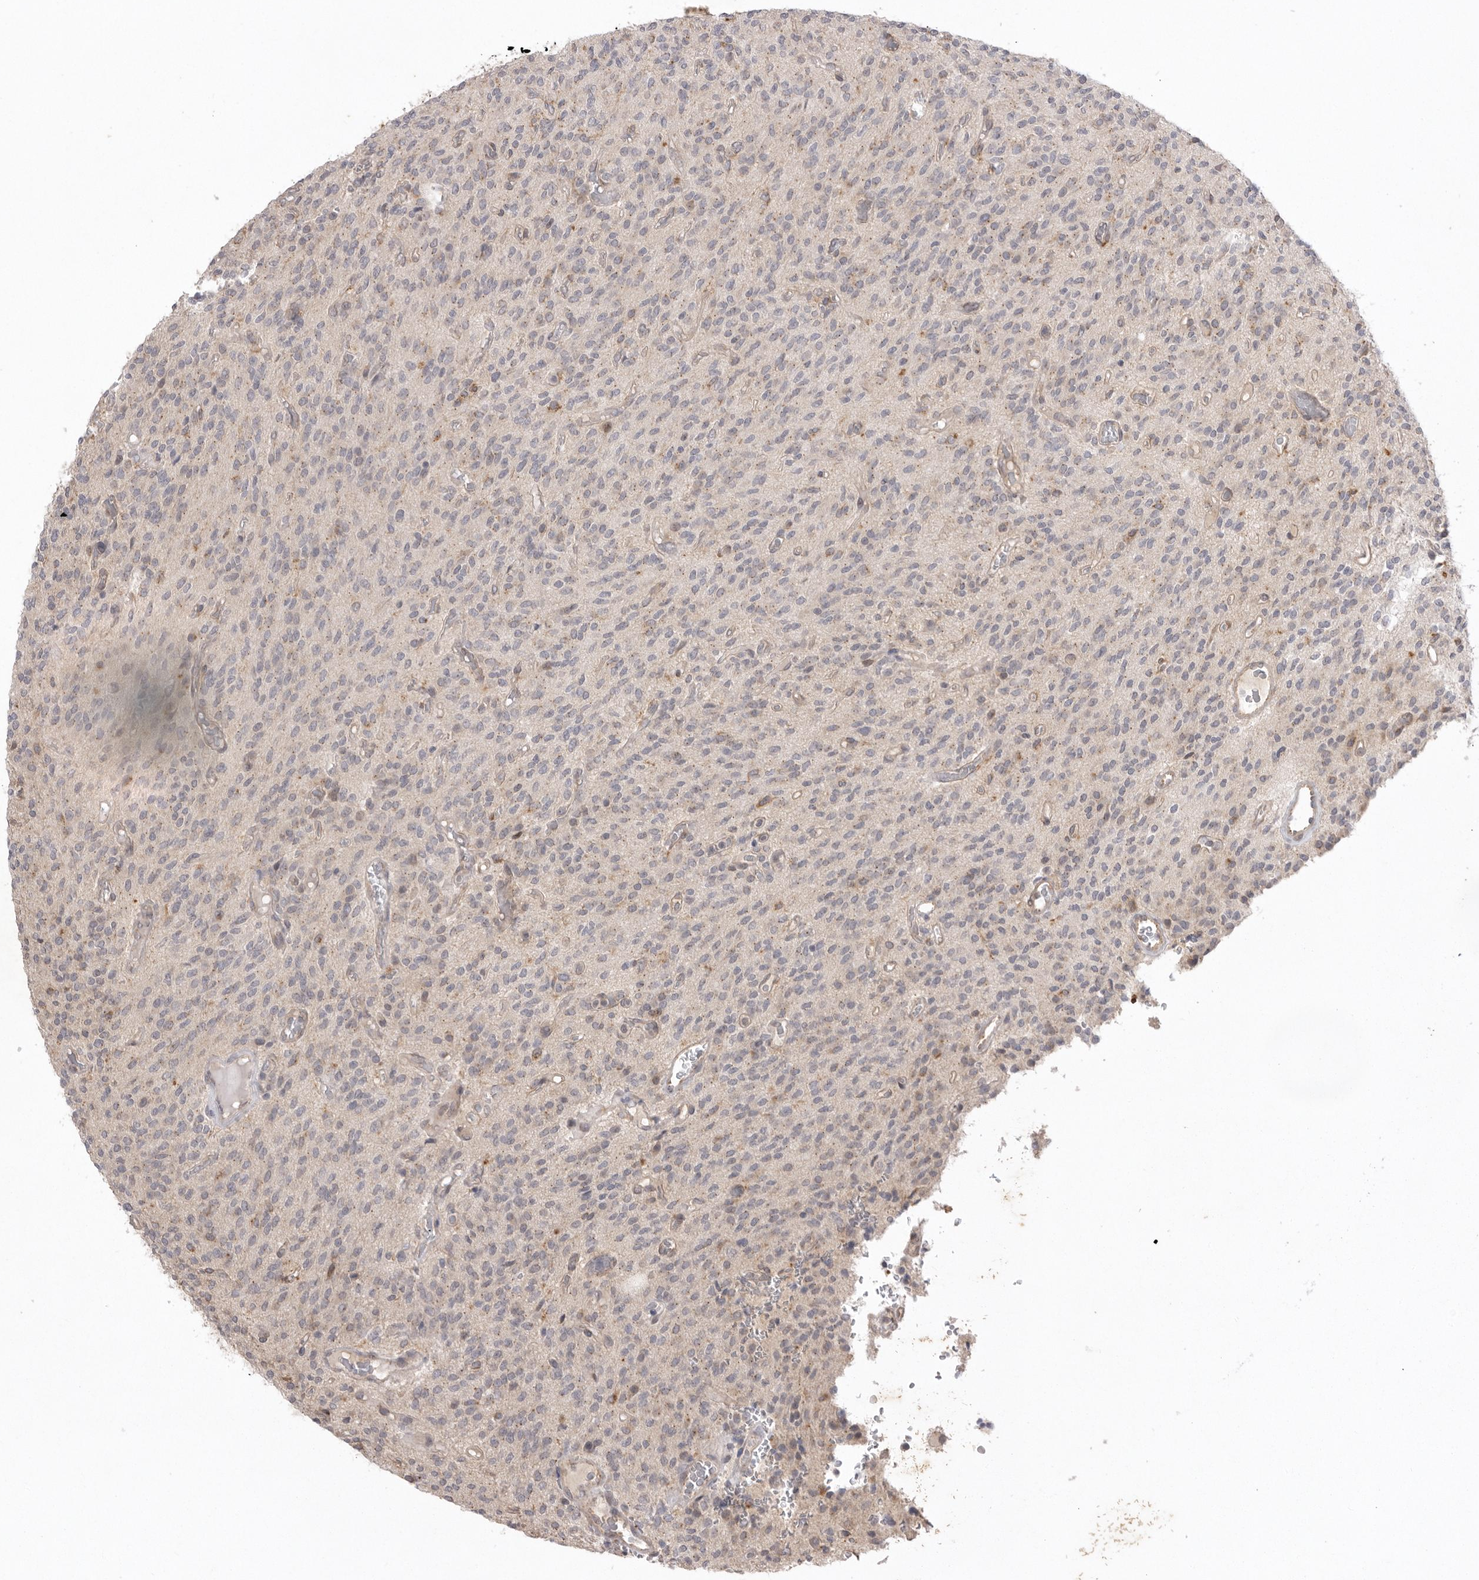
{"staining": {"intensity": "negative", "quantity": "none", "location": "none"}, "tissue": "glioma", "cell_type": "Tumor cells", "image_type": "cancer", "snomed": [{"axis": "morphology", "description": "Glioma, malignant, High grade"}, {"axis": "topography", "description": "Brain"}], "caption": "An image of glioma stained for a protein exhibits no brown staining in tumor cells.", "gene": "TLR3", "patient": {"sex": "male", "age": 34}}